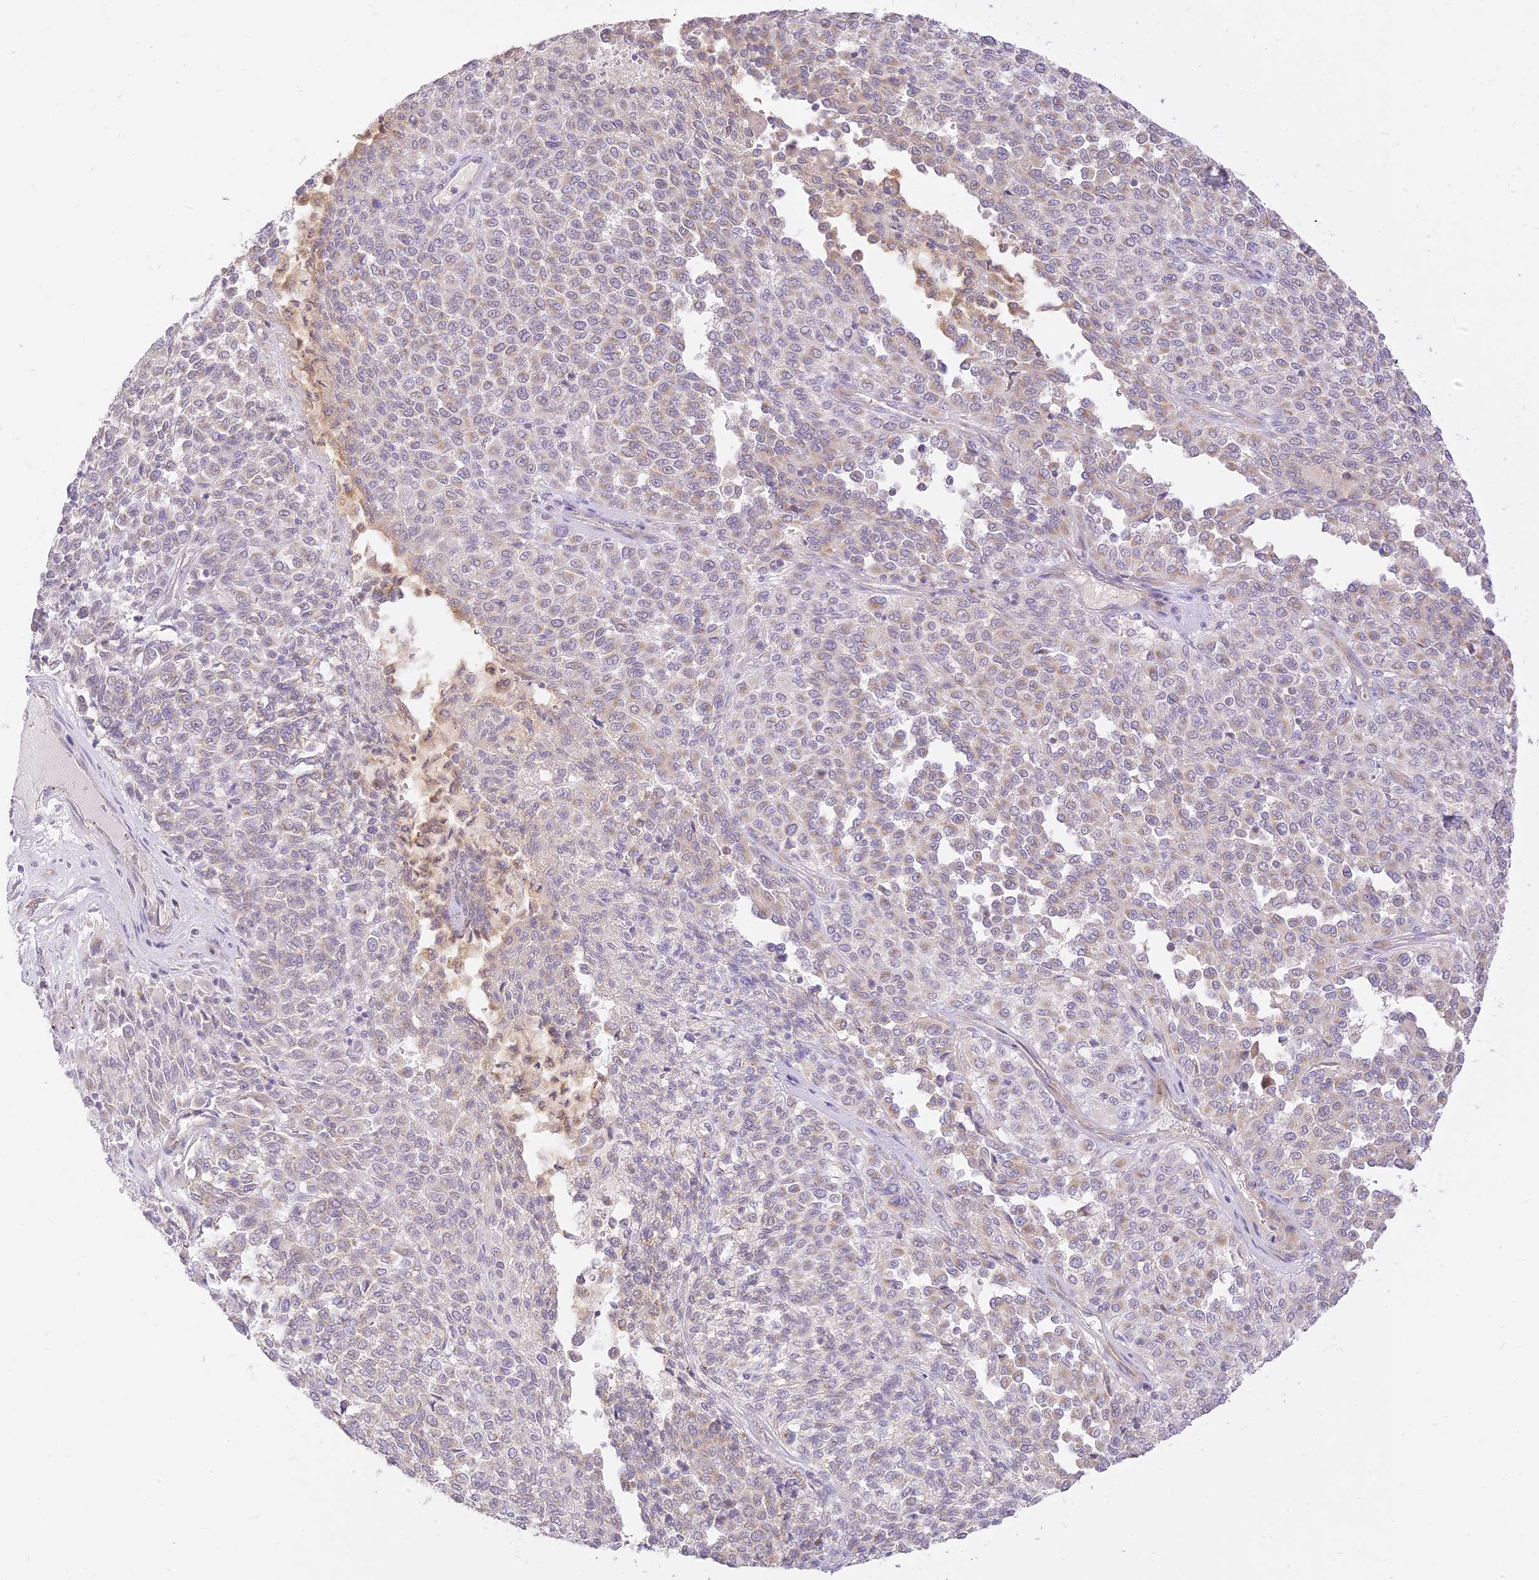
{"staining": {"intensity": "weak", "quantity": "<25%", "location": "cytoplasmic/membranous"}, "tissue": "melanoma", "cell_type": "Tumor cells", "image_type": "cancer", "snomed": [{"axis": "morphology", "description": "Malignant melanoma, Metastatic site"}, {"axis": "topography", "description": "Pancreas"}], "caption": "This is a image of IHC staining of melanoma, which shows no expression in tumor cells.", "gene": "LRRC15", "patient": {"sex": "female", "age": 30}}